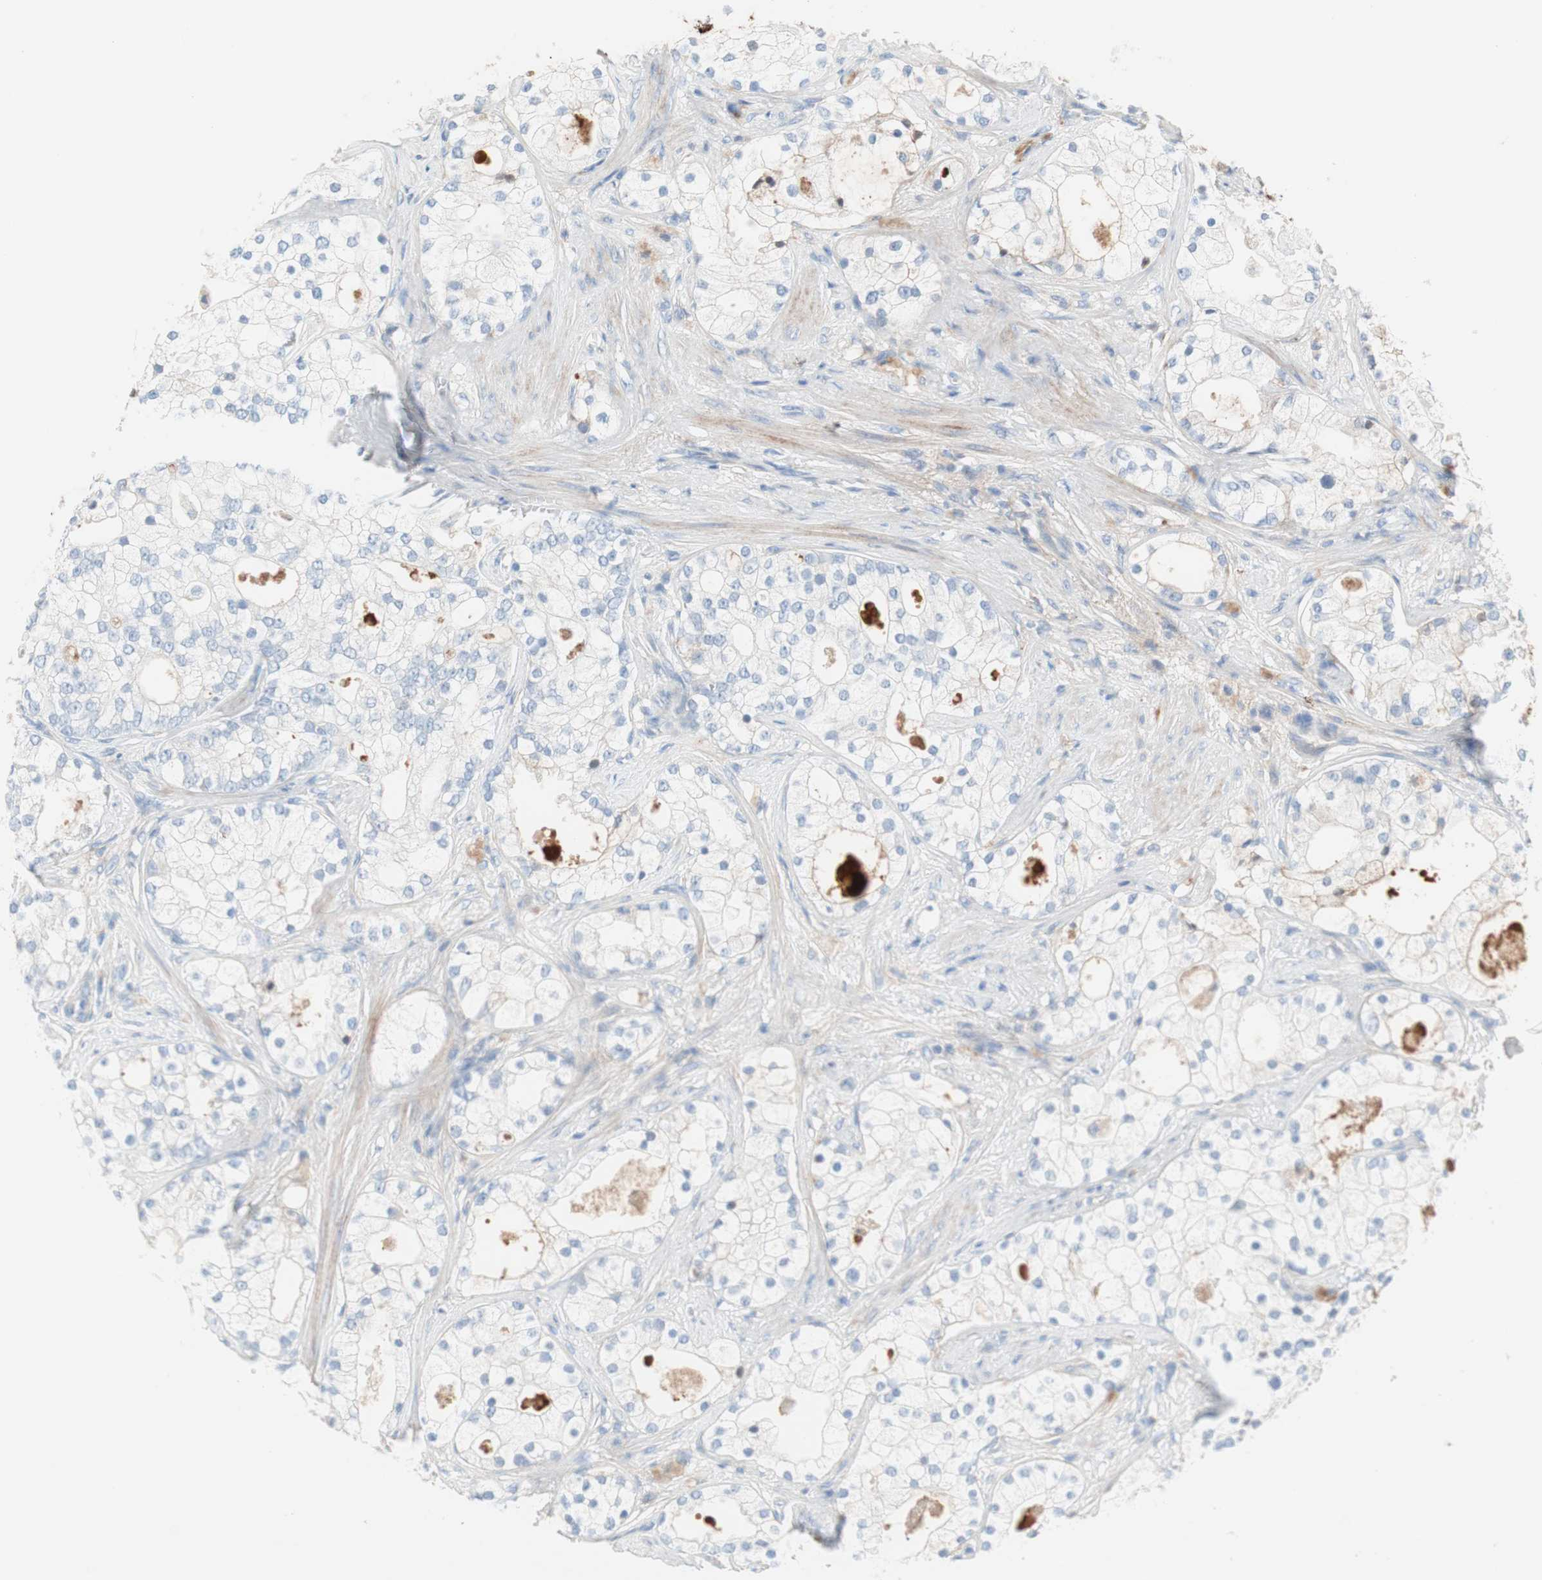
{"staining": {"intensity": "negative", "quantity": "none", "location": "none"}, "tissue": "prostate cancer", "cell_type": "Tumor cells", "image_type": "cancer", "snomed": [{"axis": "morphology", "description": "Adenocarcinoma, Low grade"}, {"axis": "topography", "description": "Prostate"}], "caption": "Tumor cells show no significant protein positivity in prostate cancer. (DAB (3,3'-diaminobenzidine) immunohistochemistry (IHC), high magnification).", "gene": "RBP4", "patient": {"sex": "male", "age": 58}}